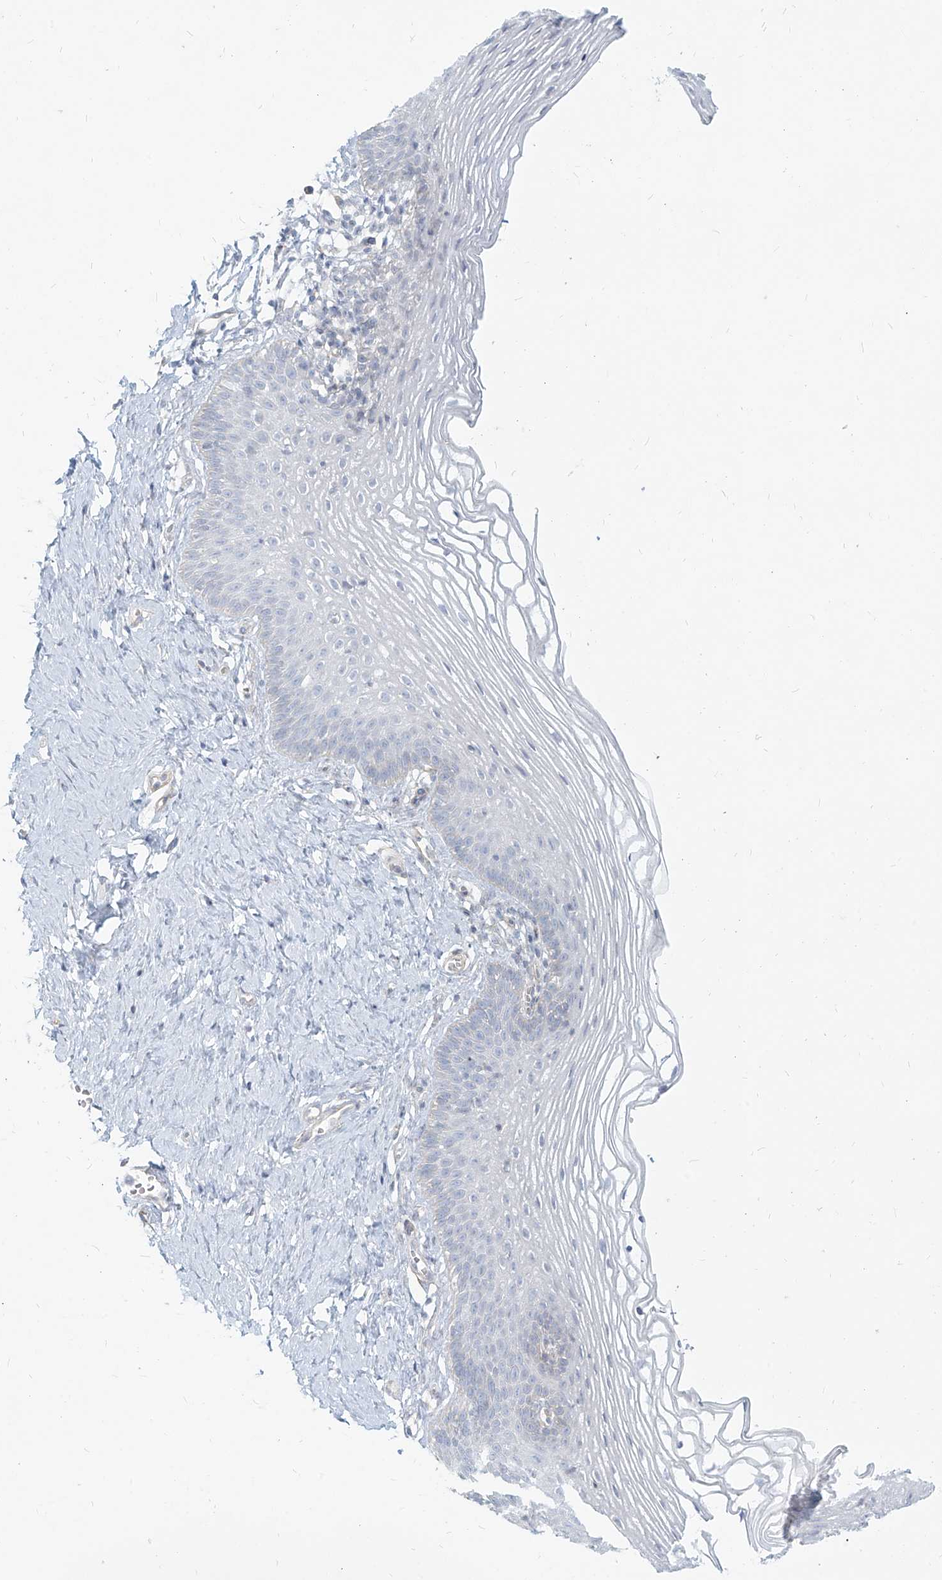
{"staining": {"intensity": "negative", "quantity": "none", "location": "none"}, "tissue": "vagina", "cell_type": "Squamous epithelial cells", "image_type": "normal", "snomed": [{"axis": "morphology", "description": "Normal tissue, NOS"}, {"axis": "topography", "description": "Vagina"}], "caption": "This is a histopathology image of IHC staining of unremarkable vagina, which shows no staining in squamous epithelial cells. Nuclei are stained in blue.", "gene": "ITPKB", "patient": {"sex": "female", "age": 32}}